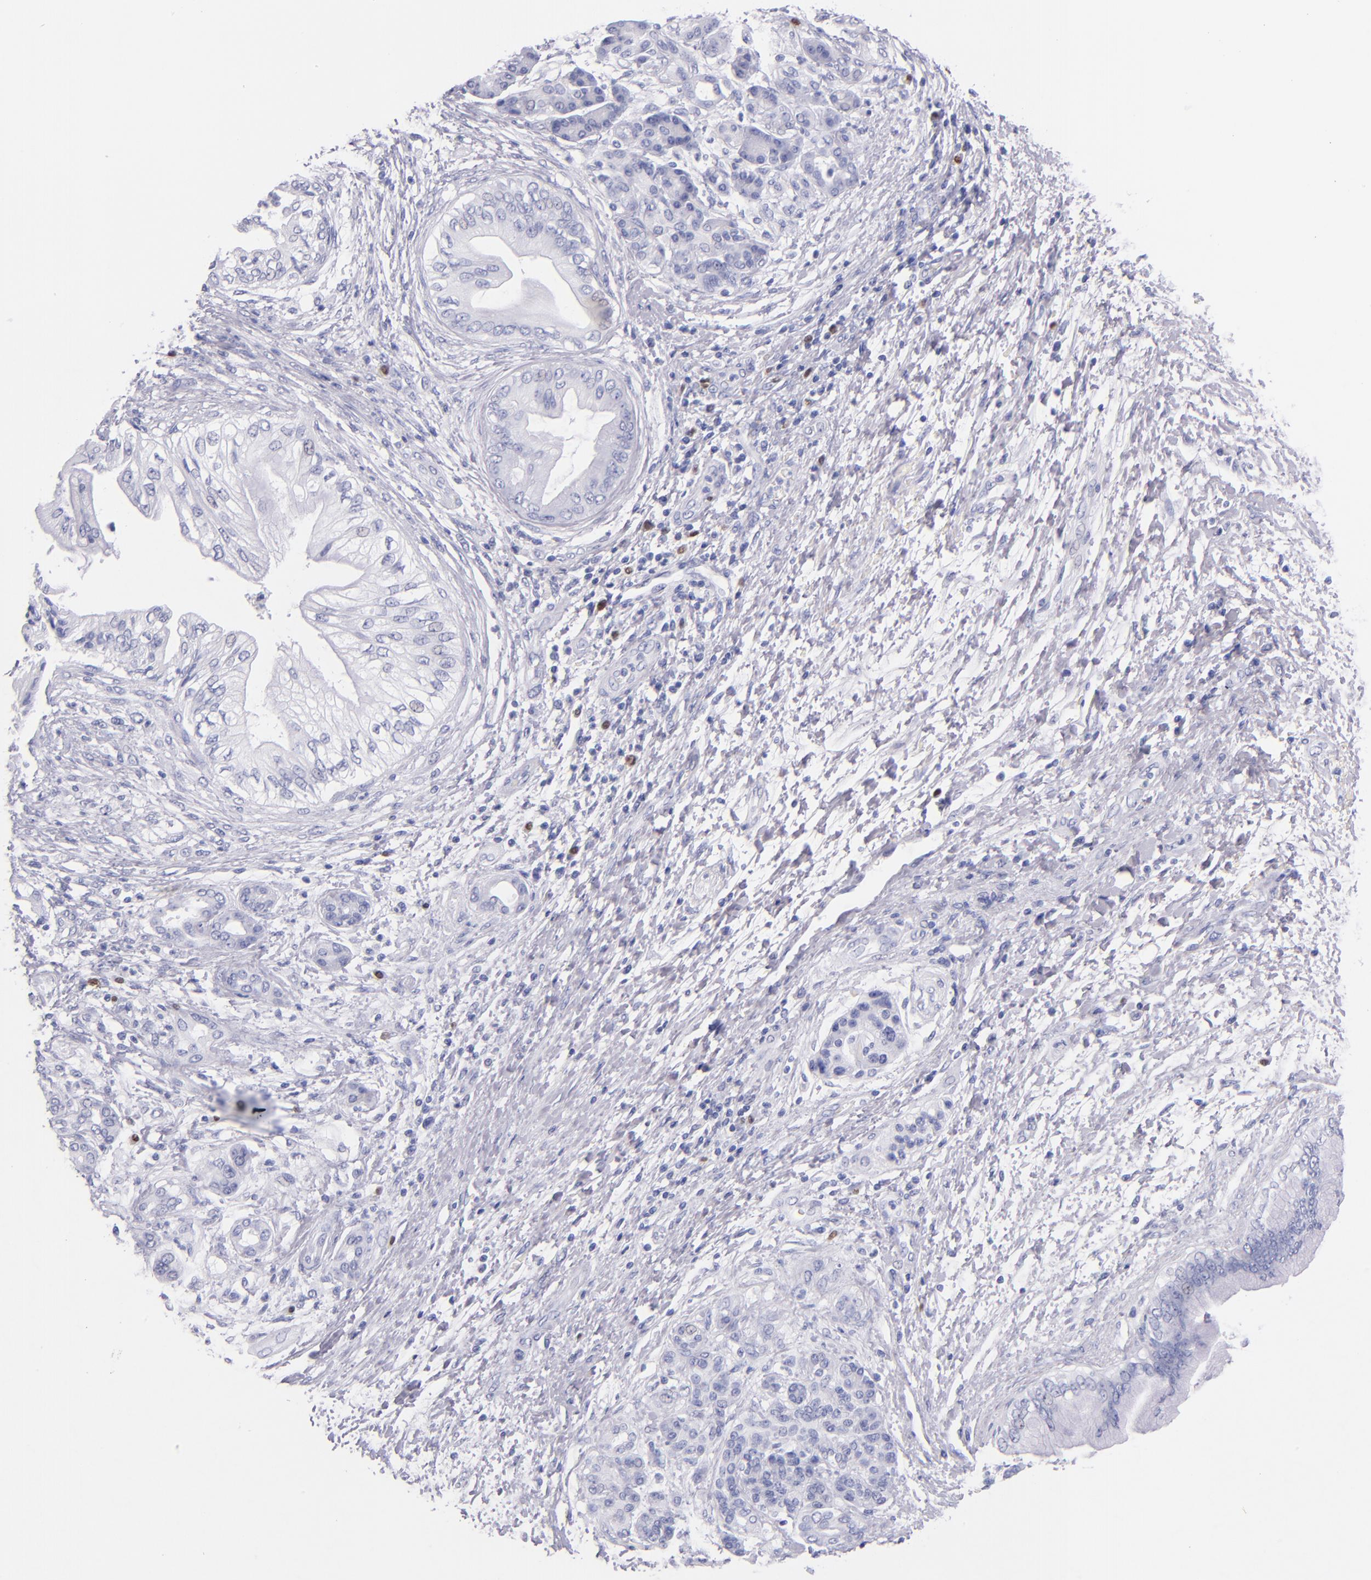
{"staining": {"intensity": "negative", "quantity": "none", "location": "none"}, "tissue": "pancreatic cancer", "cell_type": "Tumor cells", "image_type": "cancer", "snomed": [{"axis": "morphology", "description": "Adenocarcinoma, NOS"}, {"axis": "topography", "description": "Pancreas"}], "caption": "Tumor cells show no significant staining in adenocarcinoma (pancreatic).", "gene": "IRF4", "patient": {"sex": "female", "age": 70}}